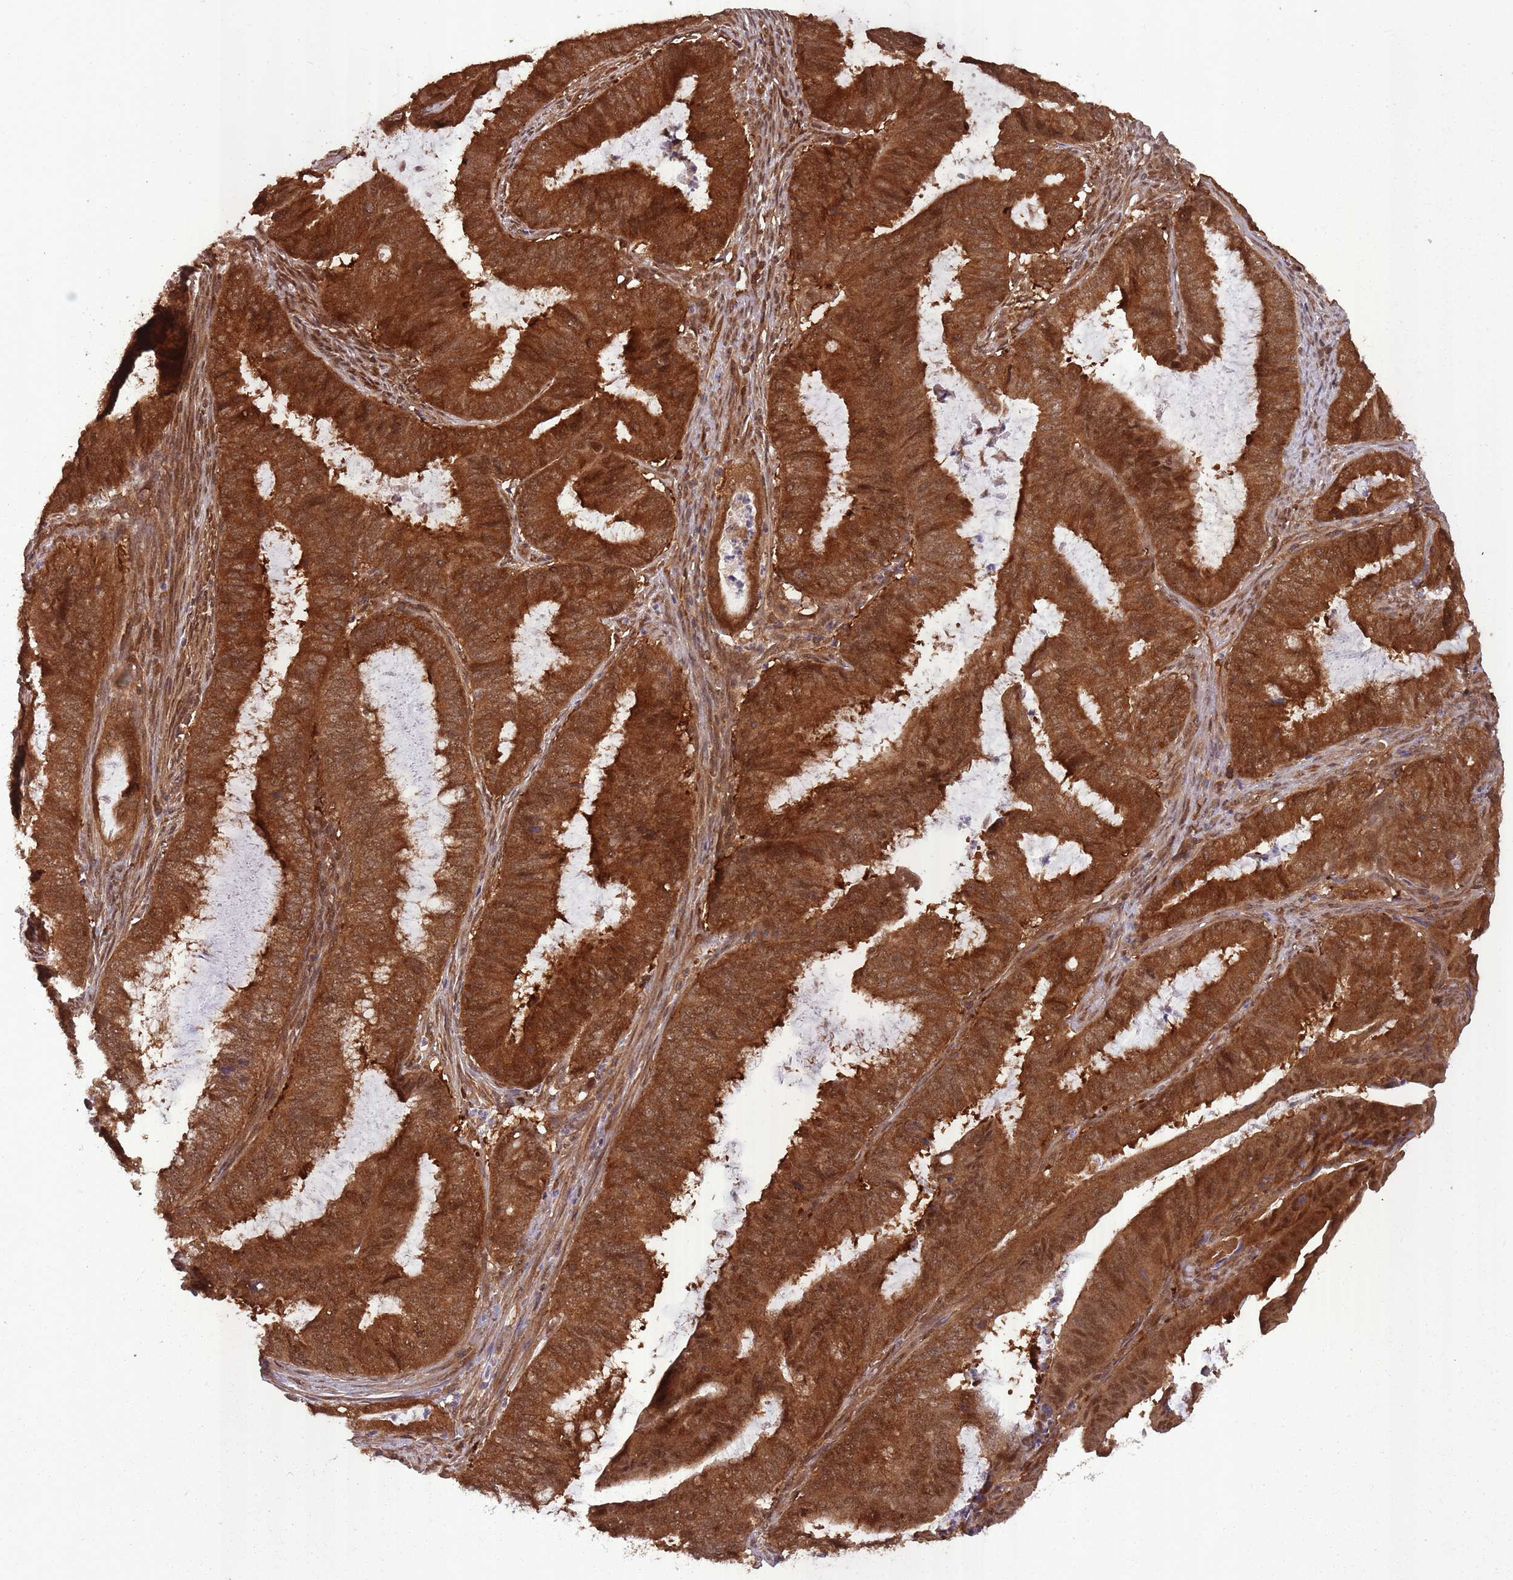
{"staining": {"intensity": "strong", "quantity": ">75%", "location": "cytoplasmic/membranous"}, "tissue": "endometrial cancer", "cell_type": "Tumor cells", "image_type": "cancer", "snomed": [{"axis": "morphology", "description": "Adenocarcinoma, NOS"}, {"axis": "topography", "description": "Endometrium"}], "caption": "Immunohistochemical staining of adenocarcinoma (endometrial) shows high levels of strong cytoplasmic/membranous protein positivity in approximately >75% of tumor cells.", "gene": "PPP6R3", "patient": {"sex": "female", "age": 51}}